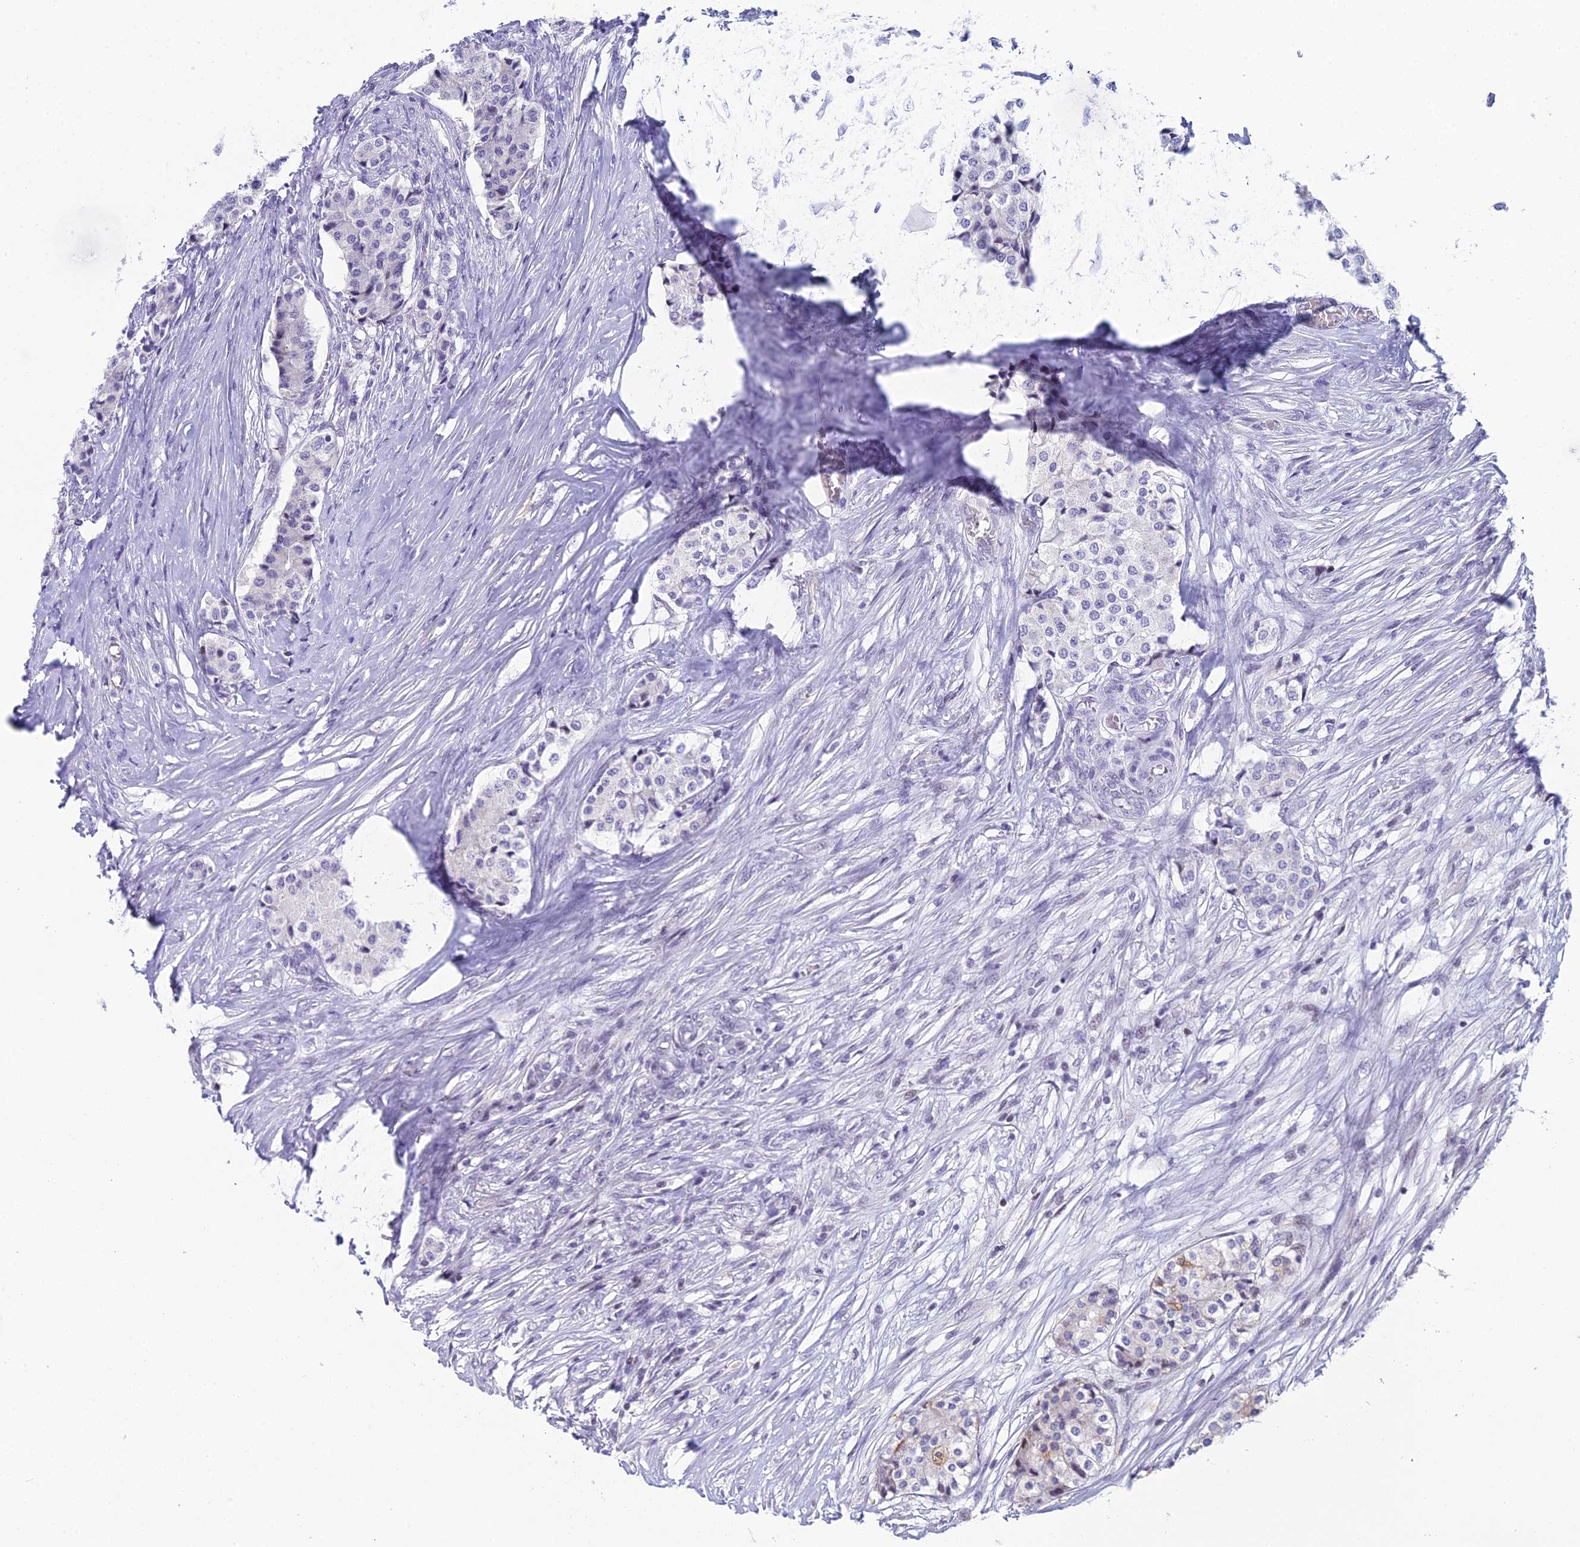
{"staining": {"intensity": "negative", "quantity": "none", "location": "none"}, "tissue": "carcinoid", "cell_type": "Tumor cells", "image_type": "cancer", "snomed": [{"axis": "morphology", "description": "Carcinoid, malignant, NOS"}, {"axis": "topography", "description": "Colon"}], "caption": "The histopathology image exhibits no significant staining in tumor cells of malignant carcinoid.", "gene": "CC2D2A", "patient": {"sex": "female", "age": 52}}